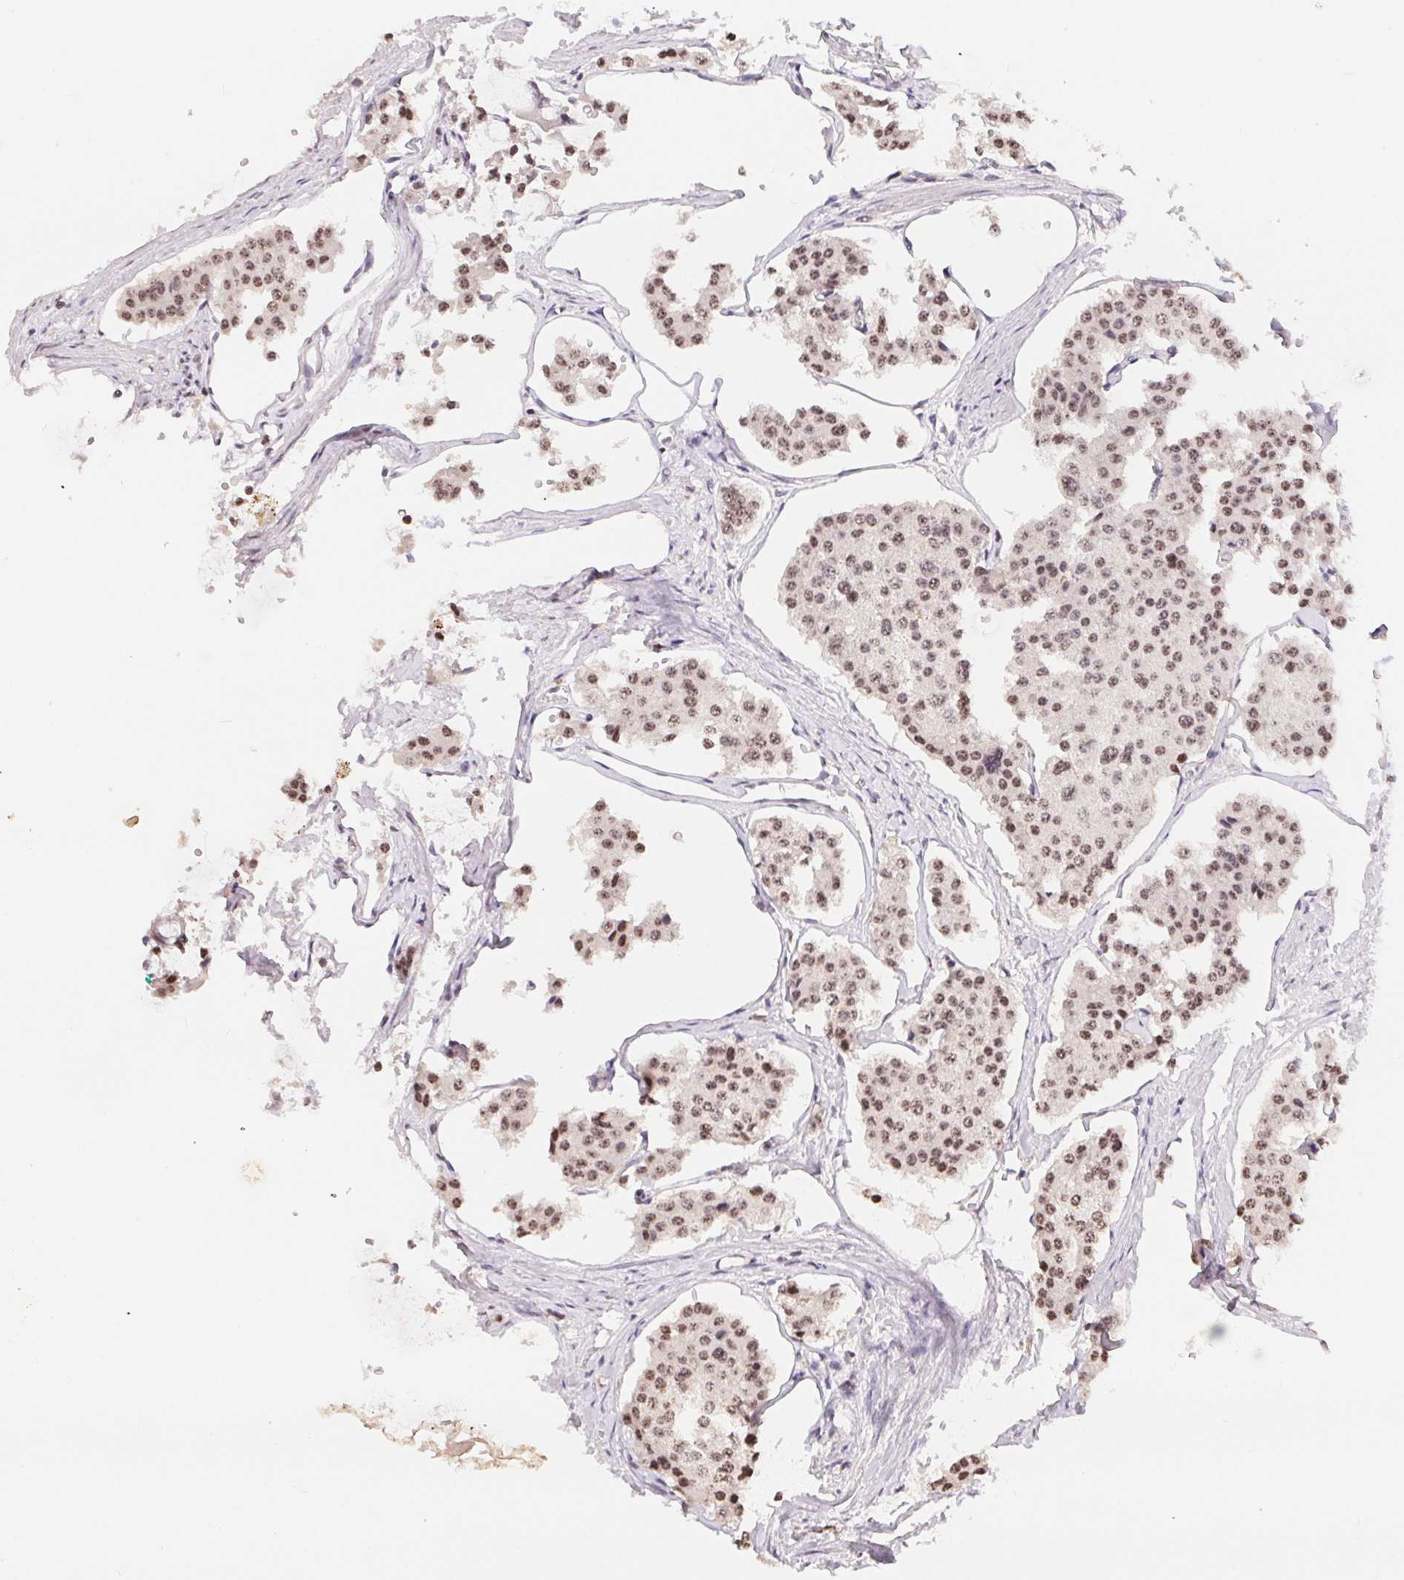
{"staining": {"intensity": "moderate", "quantity": ">75%", "location": "nuclear"}, "tissue": "carcinoid", "cell_type": "Tumor cells", "image_type": "cancer", "snomed": [{"axis": "morphology", "description": "Carcinoid, malignant, NOS"}, {"axis": "topography", "description": "Small intestine"}], "caption": "Immunohistochemistry (IHC) of human malignant carcinoid displays medium levels of moderate nuclear expression in approximately >75% of tumor cells.", "gene": "HMGN3", "patient": {"sex": "female", "age": 65}}